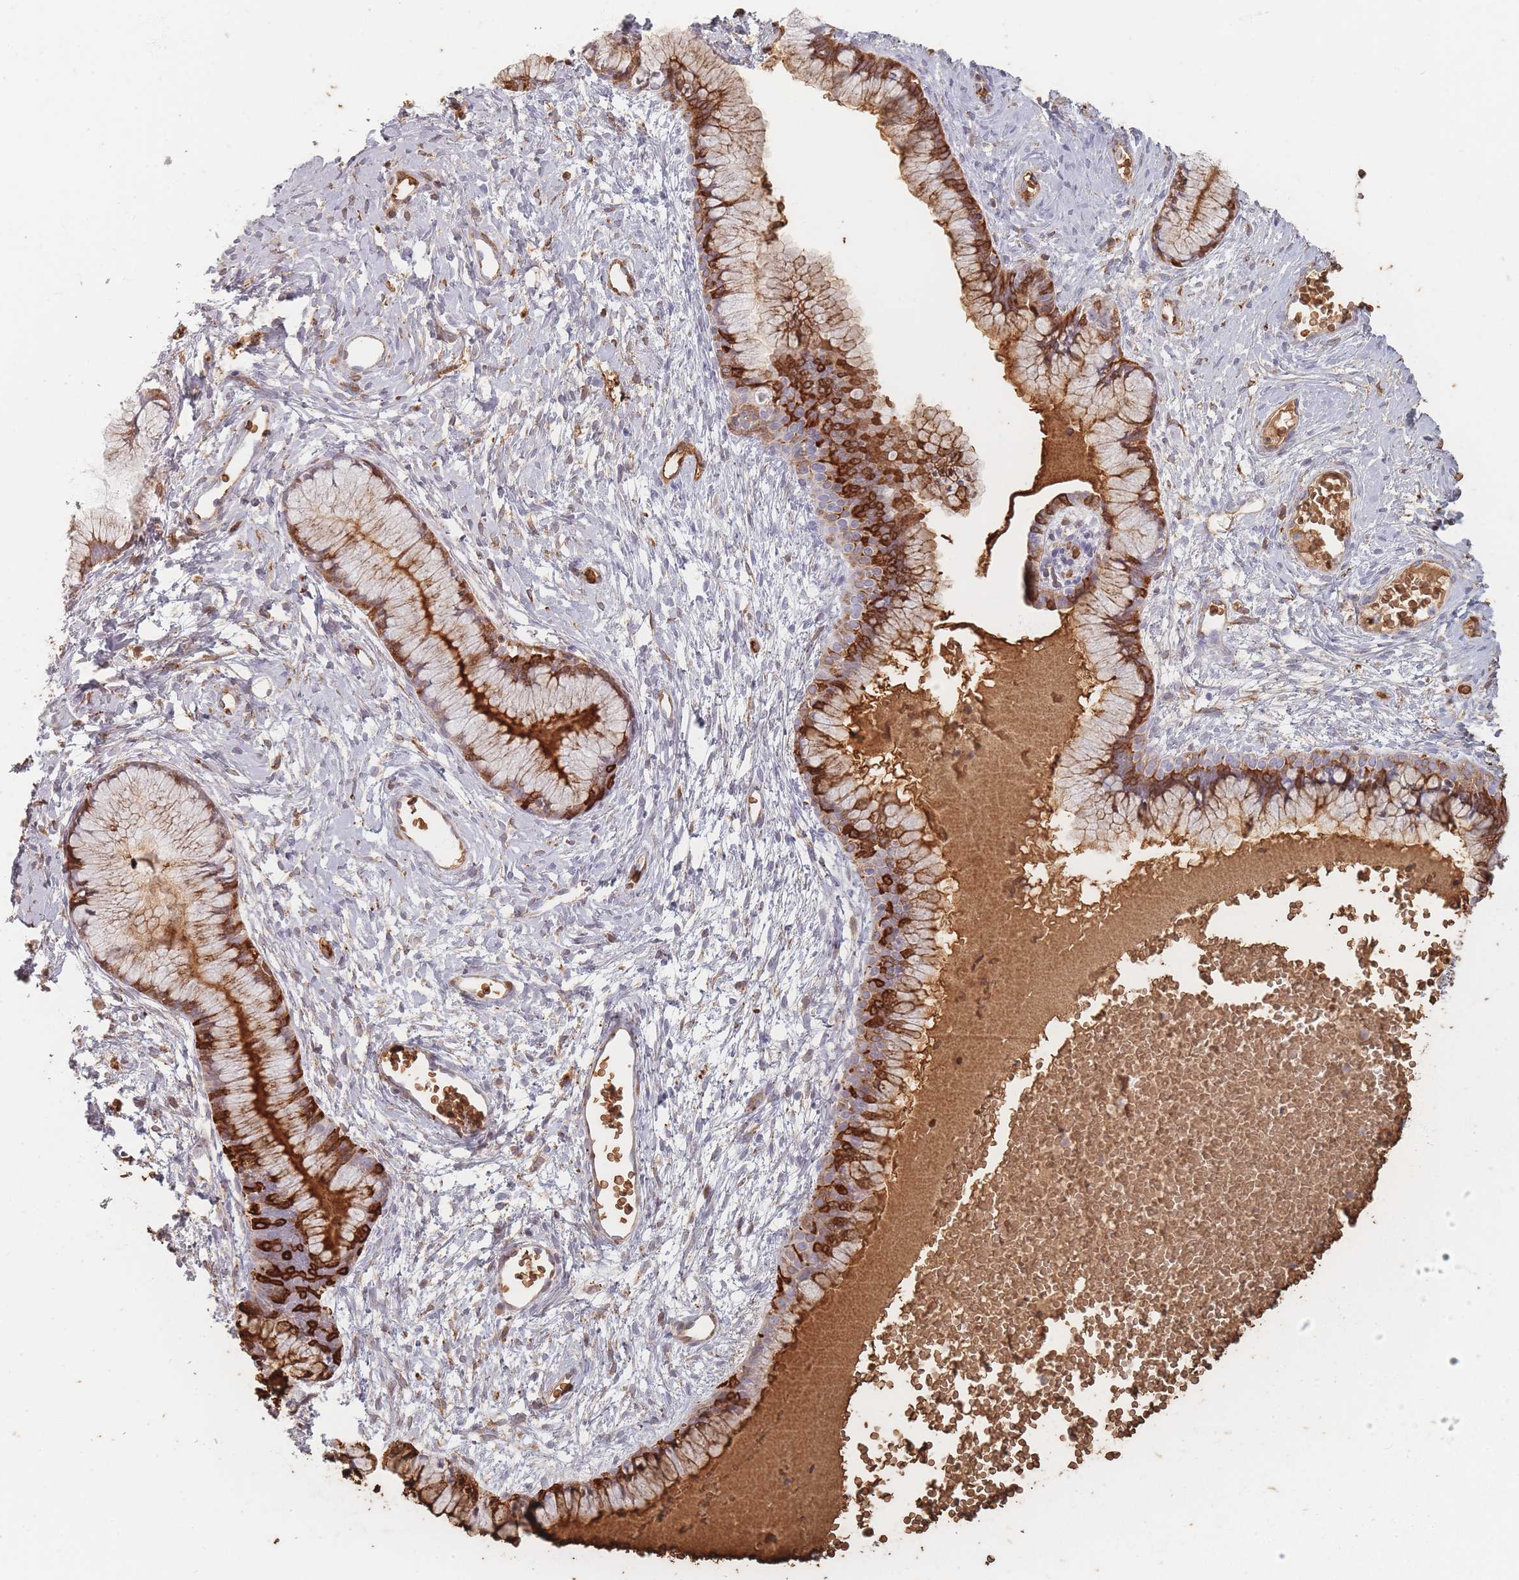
{"staining": {"intensity": "strong", "quantity": "25%-75%", "location": "cytoplasmic/membranous"}, "tissue": "cervix", "cell_type": "Glandular cells", "image_type": "normal", "snomed": [{"axis": "morphology", "description": "Normal tissue, NOS"}, {"axis": "topography", "description": "Cervix"}], "caption": "Protein analysis of normal cervix shows strong cytoplasmic/membranous expression in approximately 25%-75% of glandular cells.", "gene": "SLC2A6", "patient": {"sex": "female", "age": 42}}